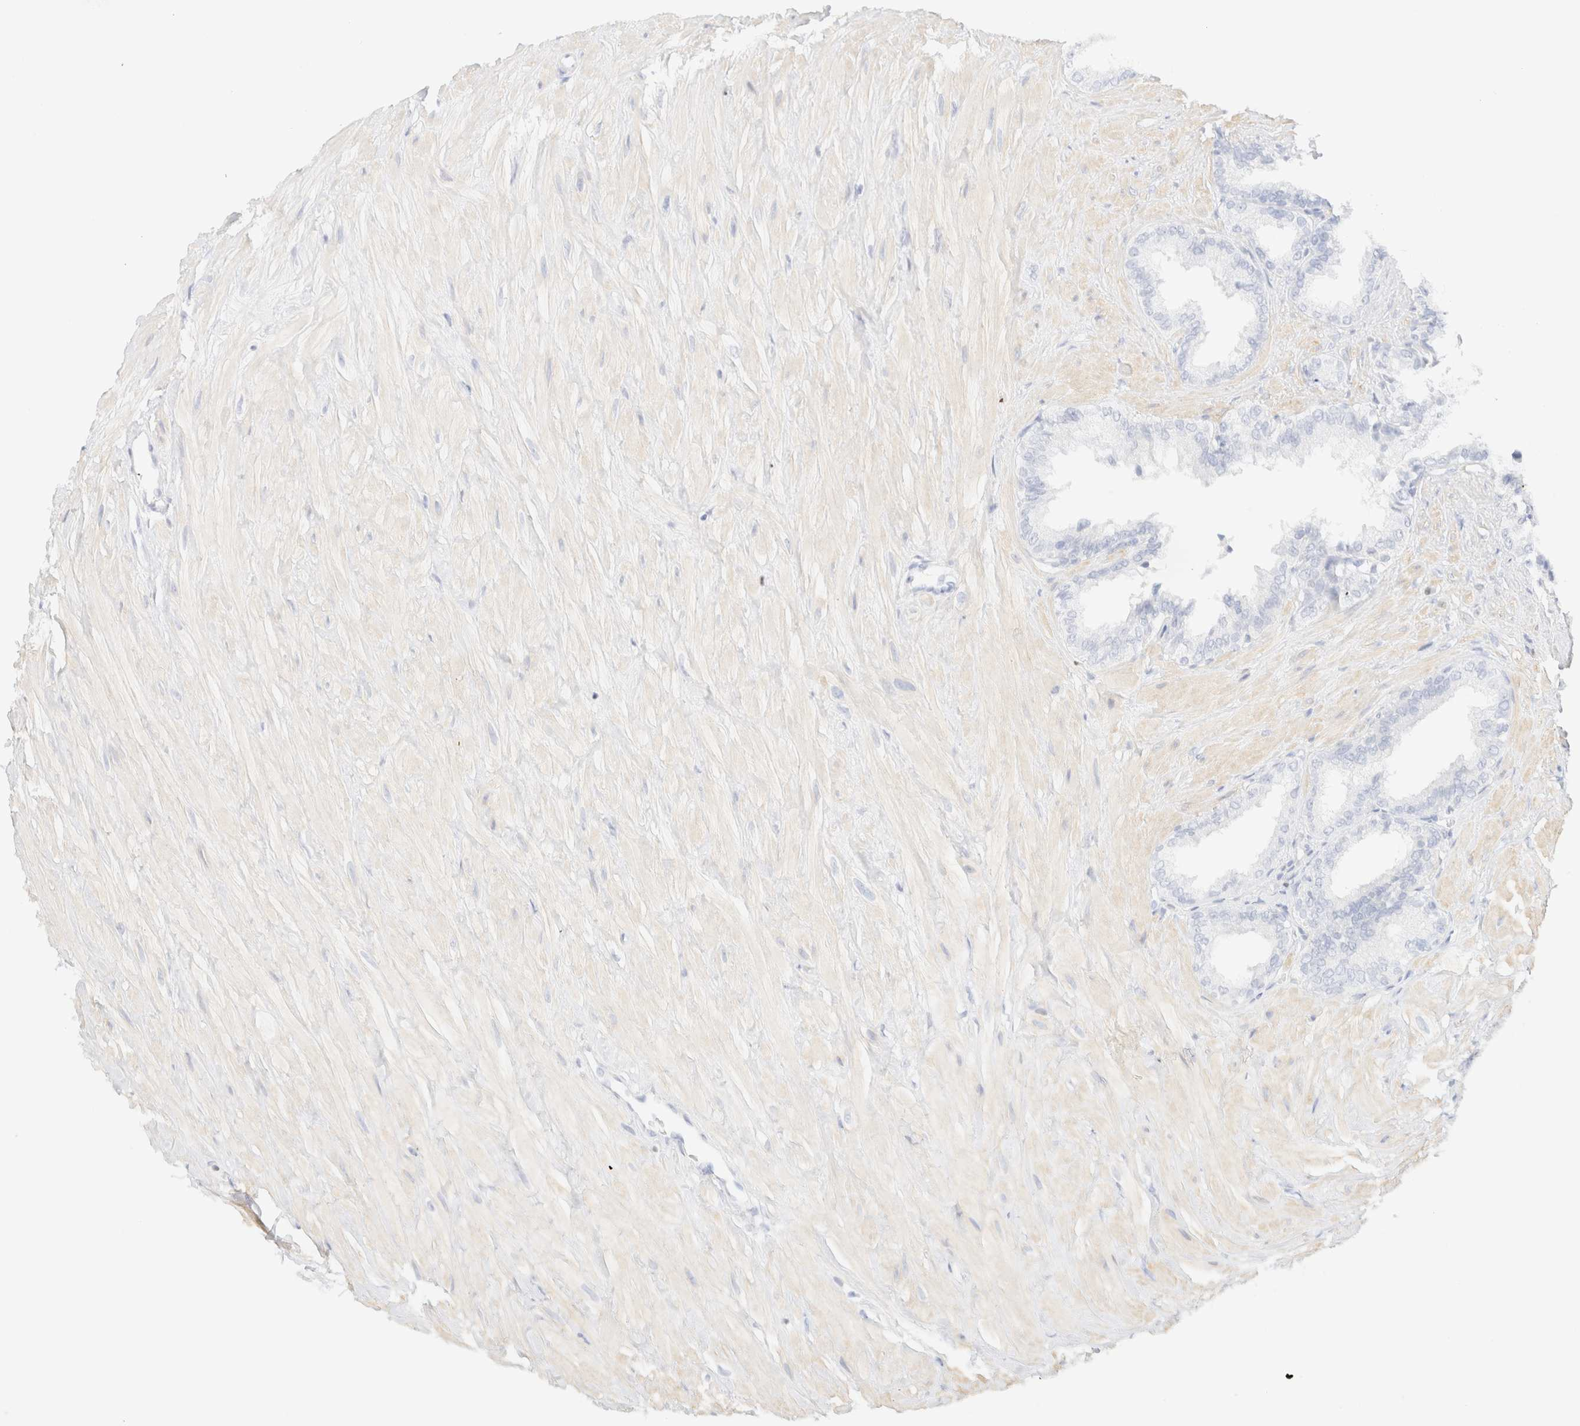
{"staining": {"intensity": "negative", "quantity": "none", "location": "none"}, "tissue": "seminal vesicle", "cell_type": "Glandular cells", "image_type": "normal", "snomed": [{"axis": "morphology", "description": "Normal tissue, NOS"}, {"axis": "topography", "description": "Seminal veicle"}], "caption": "IHC image of unremarkable human seminal vesicle stained for a protein (brown), which displays no expression in glandular cells.", "gene": "IKZF3", "patient": {"sex": "male", "age": 64}}